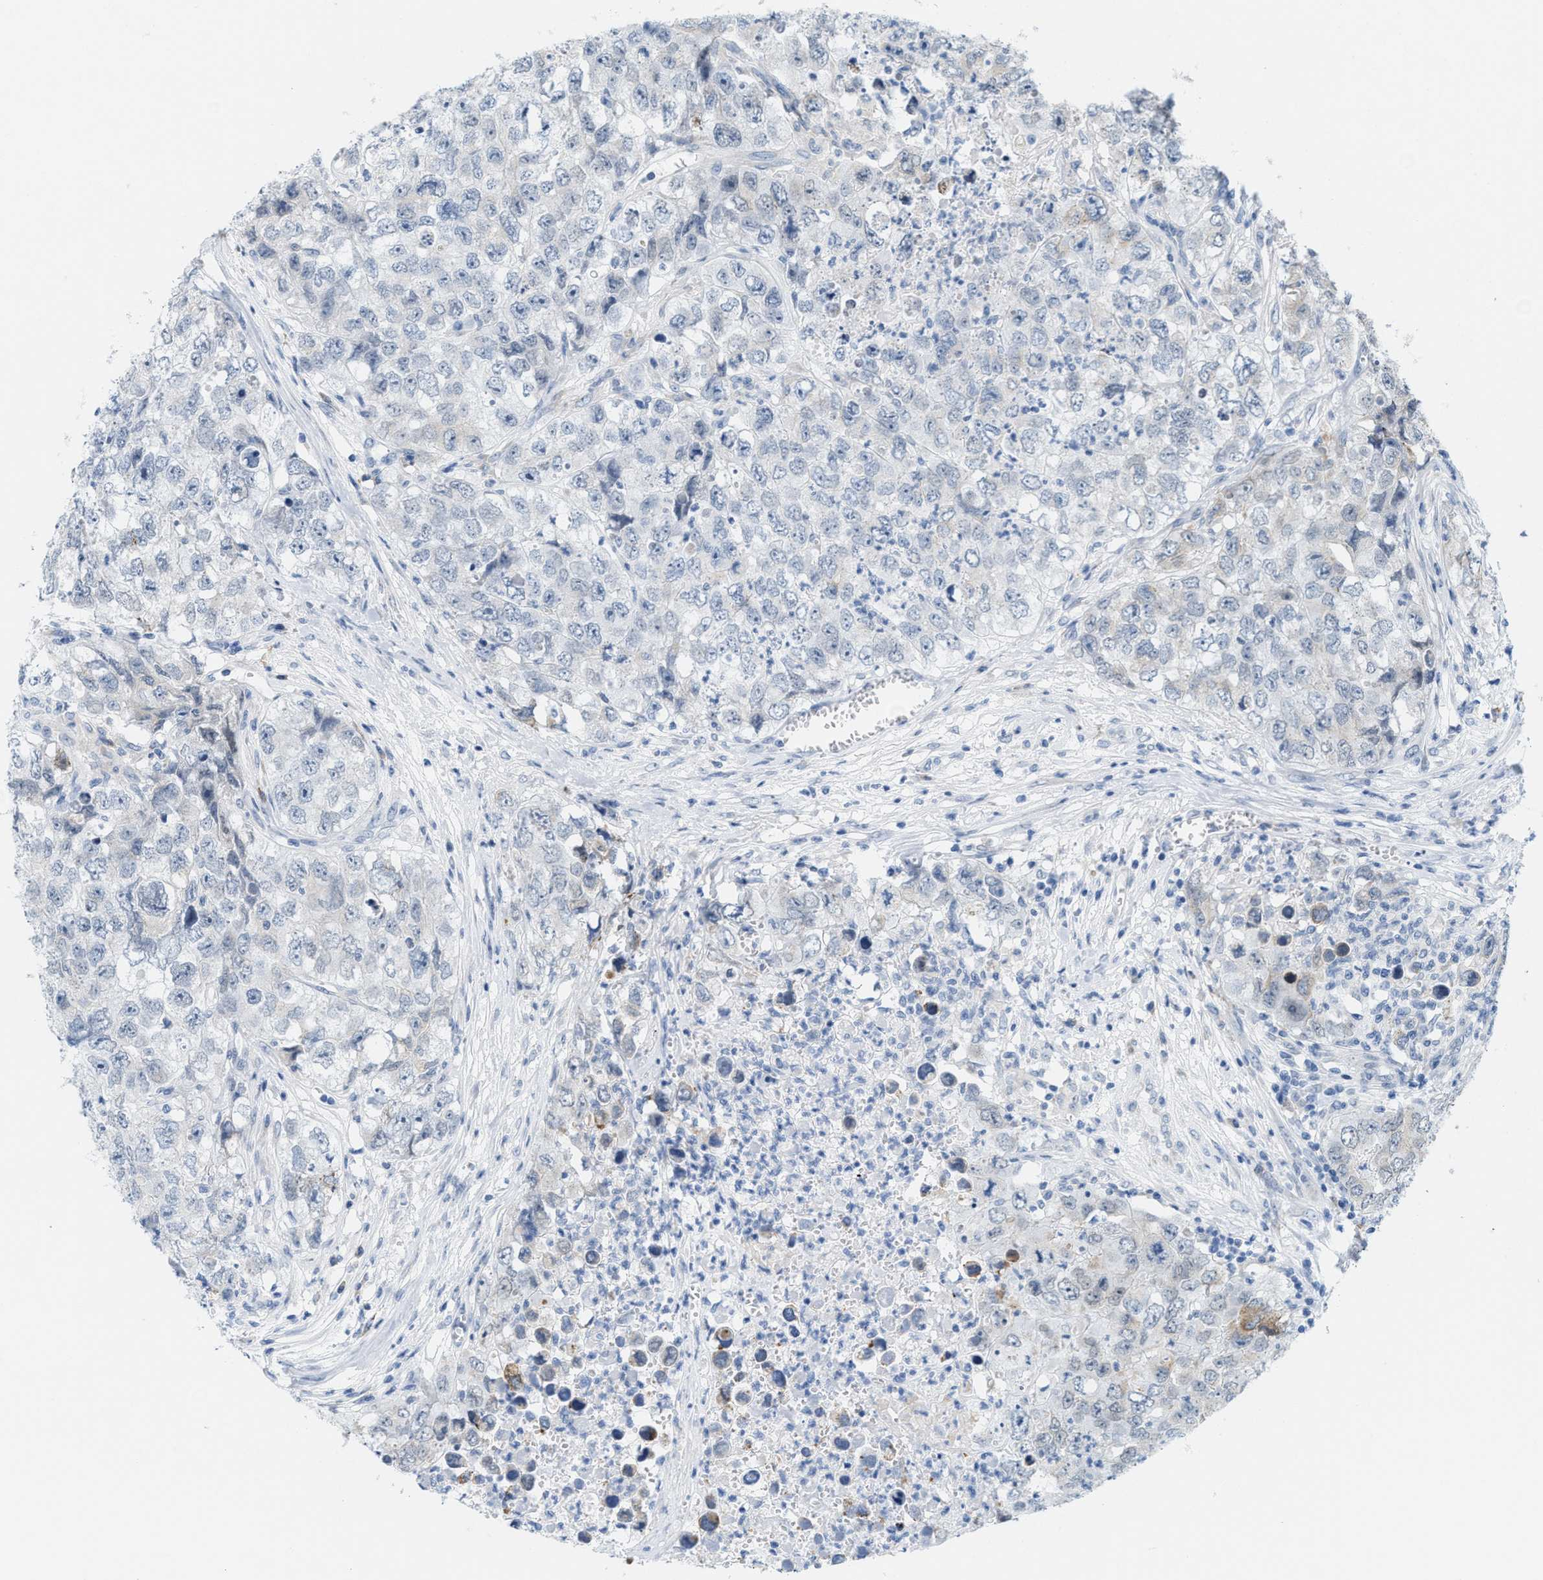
{"staining": {"intensity": "weak", "quantity": "<25%", "location": "cytoplasmic/membranous"}, "tissue": "testis cancer", "cell_type": "Tumor cells", "image_type": "cancer", "snomed": [{"axis": "morphology", "description": "Seminoma, NOS"}, {"axis": "morphology", "description": "Carcinoma, Embryonal, NOS"}, {"axis": "topography", "description": "Testis"}], "caption": "The photomicrograph shows no staining of tumor cells in testis cancer.", "gene": "KIFC3", "patient": {"sex": "male", "age": 43}}